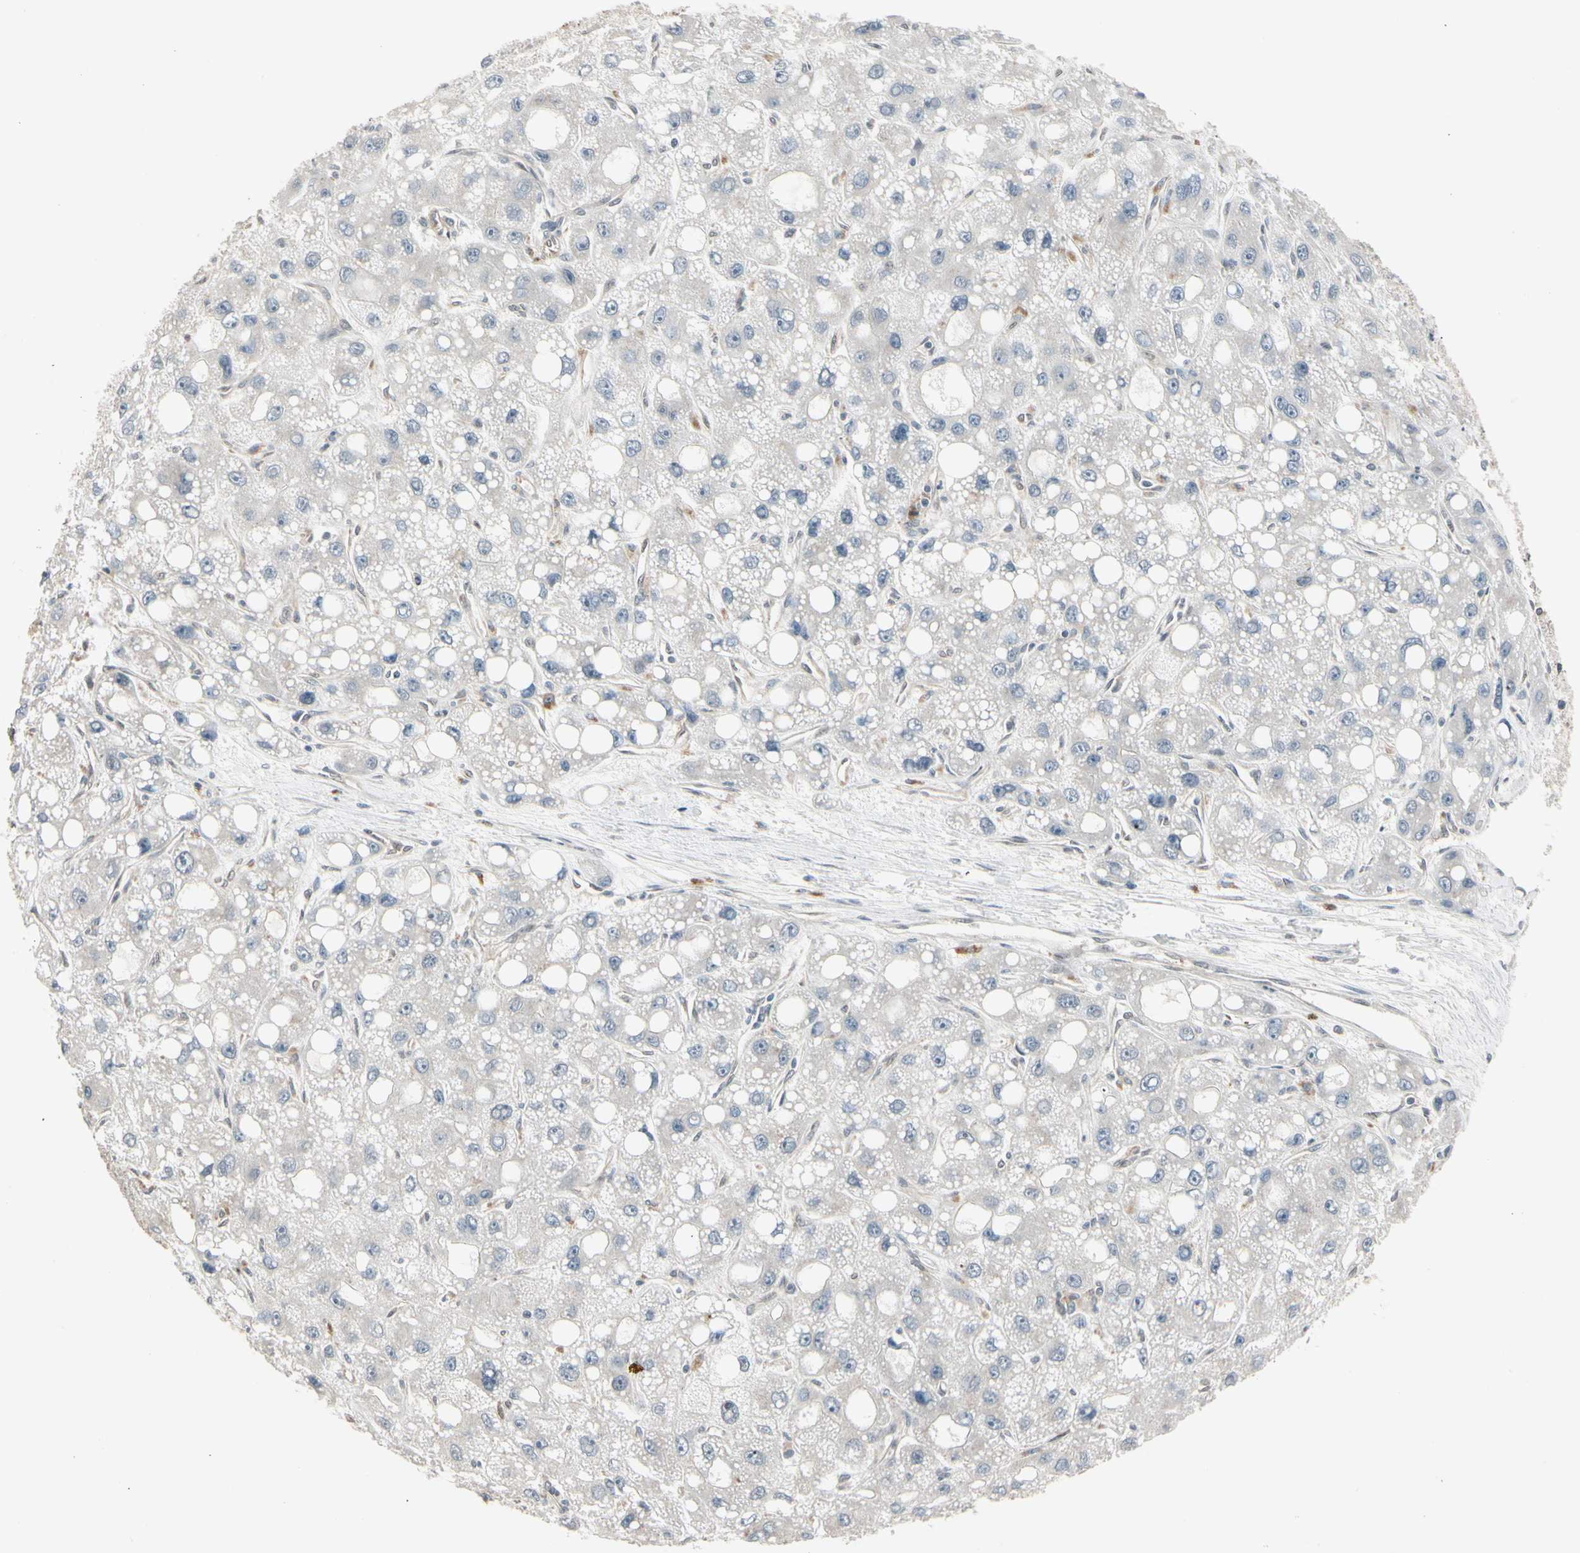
{"staining": {"intensity": "negative", "quantity": "none", "location": "none"}, "tissue": "liver cancer", "cell_type": "Tumor cells", "image_type": "cancer", "snomed": [{"axis": "morphology", "description": "Carcinoma, Hepatocellular, NOS"}, {"axis": "topography", "description": "Liver"}], "caption": "The IHC image has no significant staining in tumor cells of liver hepatocellular carcinoma tissue.", "gene": "SVBP", "patient": {"sex": "male", "age": 55}}